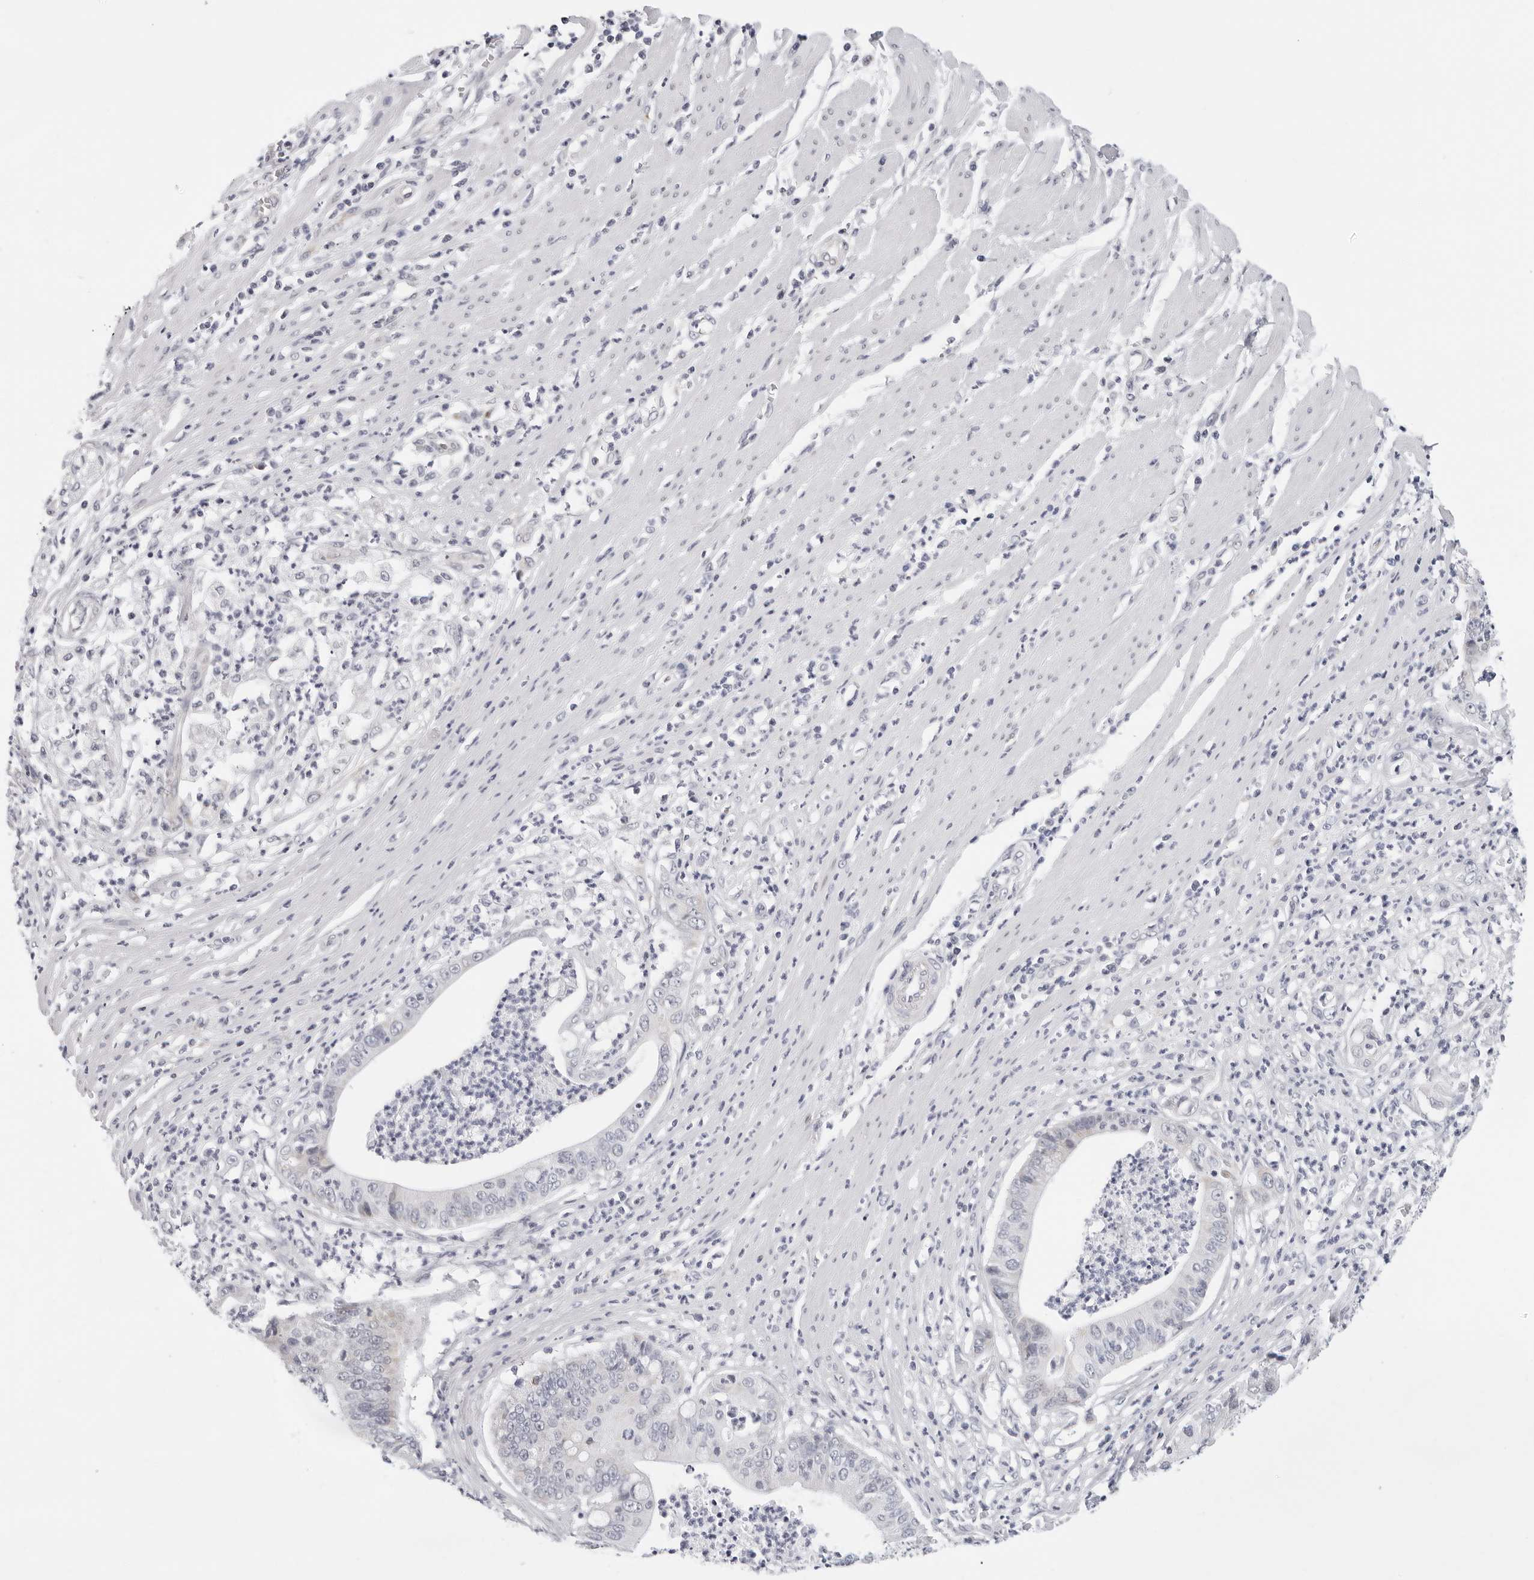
{"staining": {"intensity": "negative", "quantity": "none", "location": "none"}, "tissue": "pancreatic cancer", "cell_type": "Tumor cells", "image_type": "cancer", "snomed": [{"axis": "morphology", "description": "Adenocarcinoma, NOS"}, {"axis": "topography", "description": "Pancreas"}], "caption": "IHC photomicrograph of neoplastic tissue: human pancreatic cancer (adenocarcinoma) stained with DAB shows no significant protein positivity in tumor cells.", "gene": "CIART", "patient": {"sex": "male", "age": 69}}